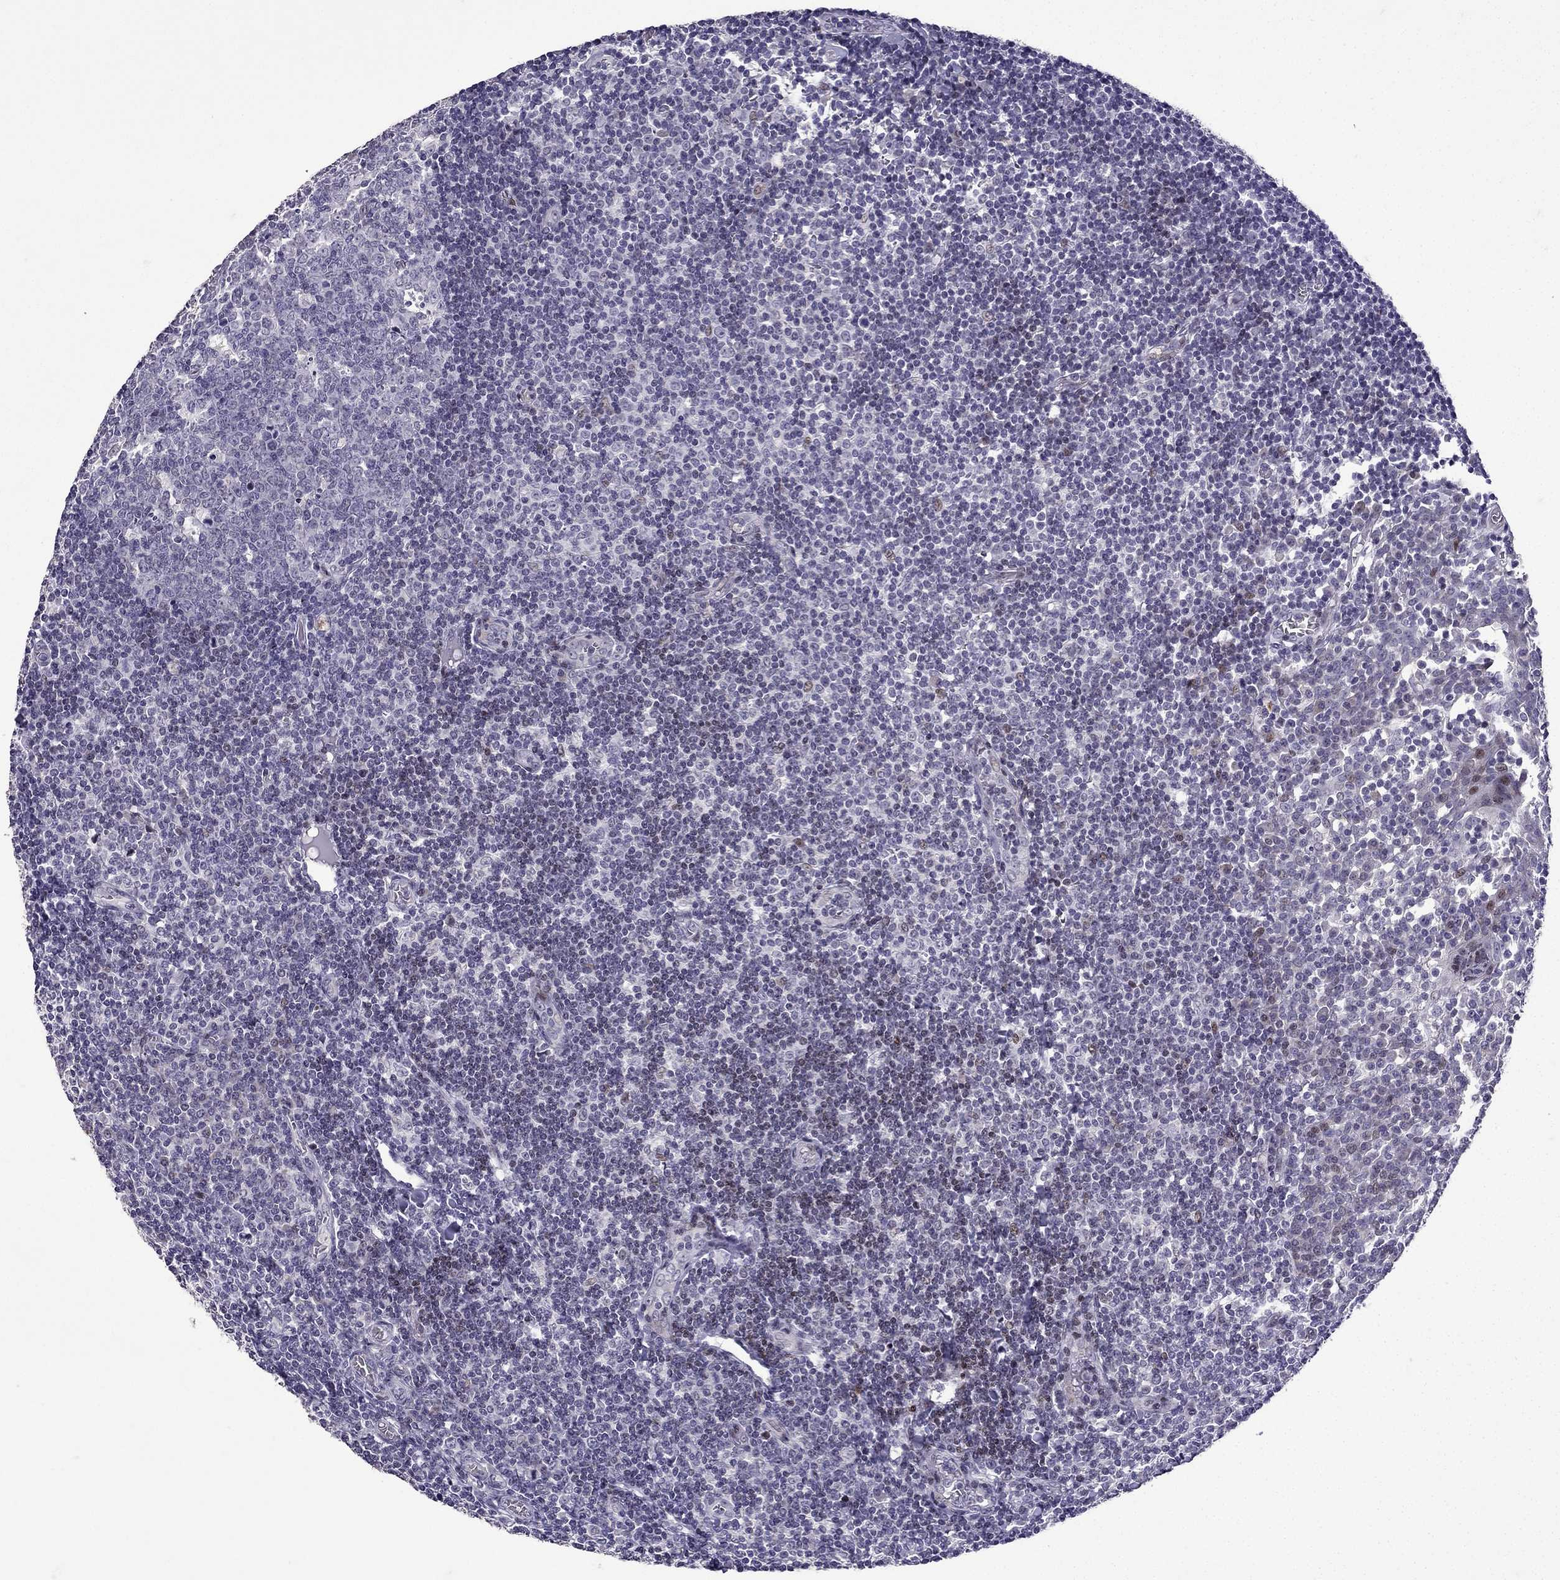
{"staining": {"intensity": "negative", "quantity": "none", "location": "none"}, "tissue": "tonsil", "cell_type": "Germinal center cells", "image_type": "normal", "snomed": [{"axis": "morphology", "description": "Normal tissue, NOS"}, {"axis": "topography", "description": "Tonsil"}], "caption": "A histopathology image of tonsil stained for a protein reveals no brown staining in germinal center cells.", "gene": "TTN", "patient": {"sex": "female", "age": 12}}